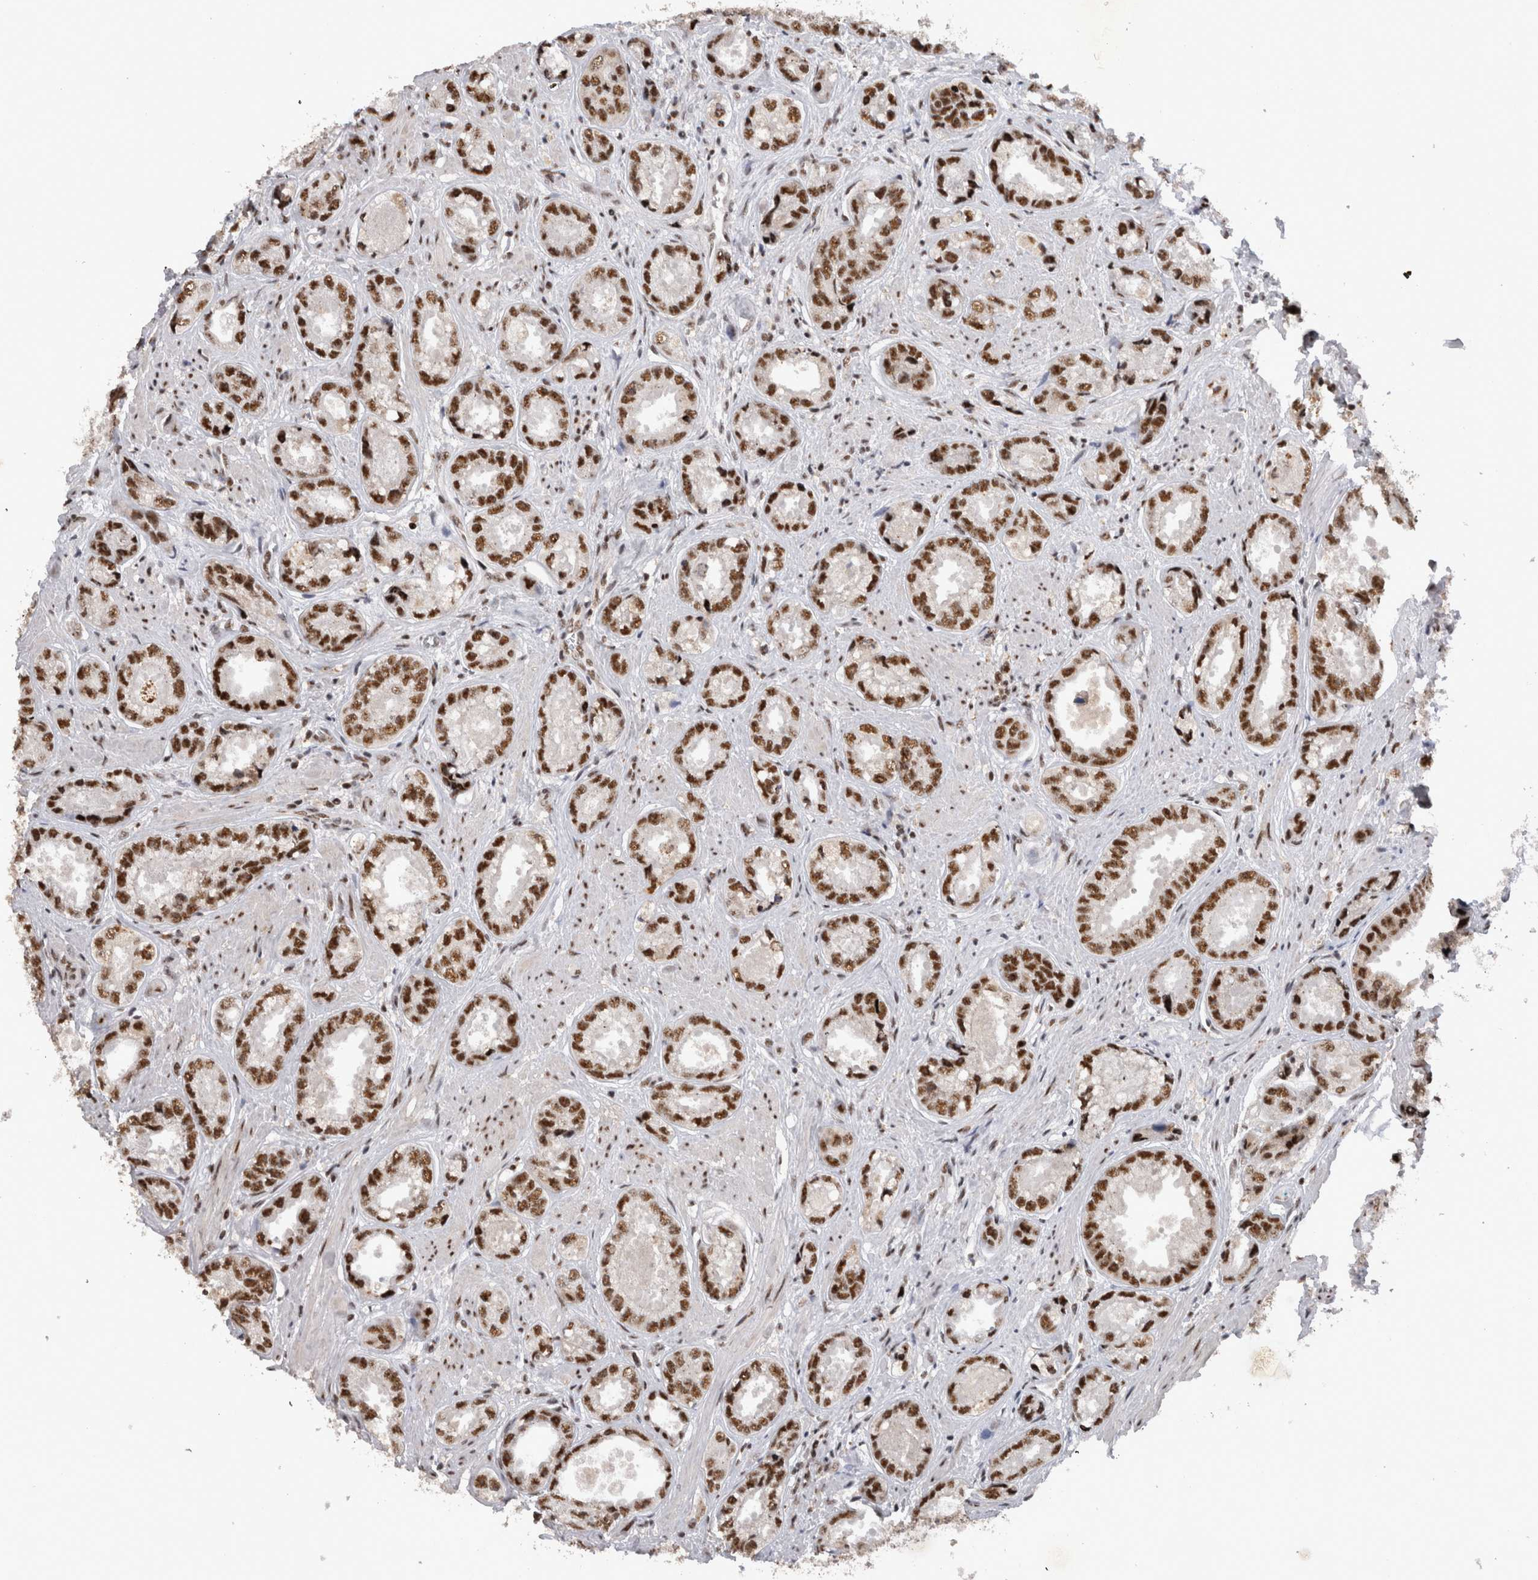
{"staining": {"intensity": "strong", "quantity": ">75%", "location": "nuclear"}, "tissue": "prostate cancer", "cell_type": "Tumor cells", "image_type": "cancer", "snomed": [{"axis": "morphology", "description": "Adenocarcinoma, High grade"}, {"axis": "topography", "description": "Prostate"}], "caption": "Immunohistochemical staining of prostate cancer reveals high levels of strong nuclear expression in about >75% of tumor cells. The staining was performed using DAB (3,3'-diaminobenzidine) to visualize the protein expression in brown, while the nuclei were stained in blue with hematoxylin (Magnification: 20x).", "gene": "CDK11A", "patient": {"sex": "male", "age": 61}}